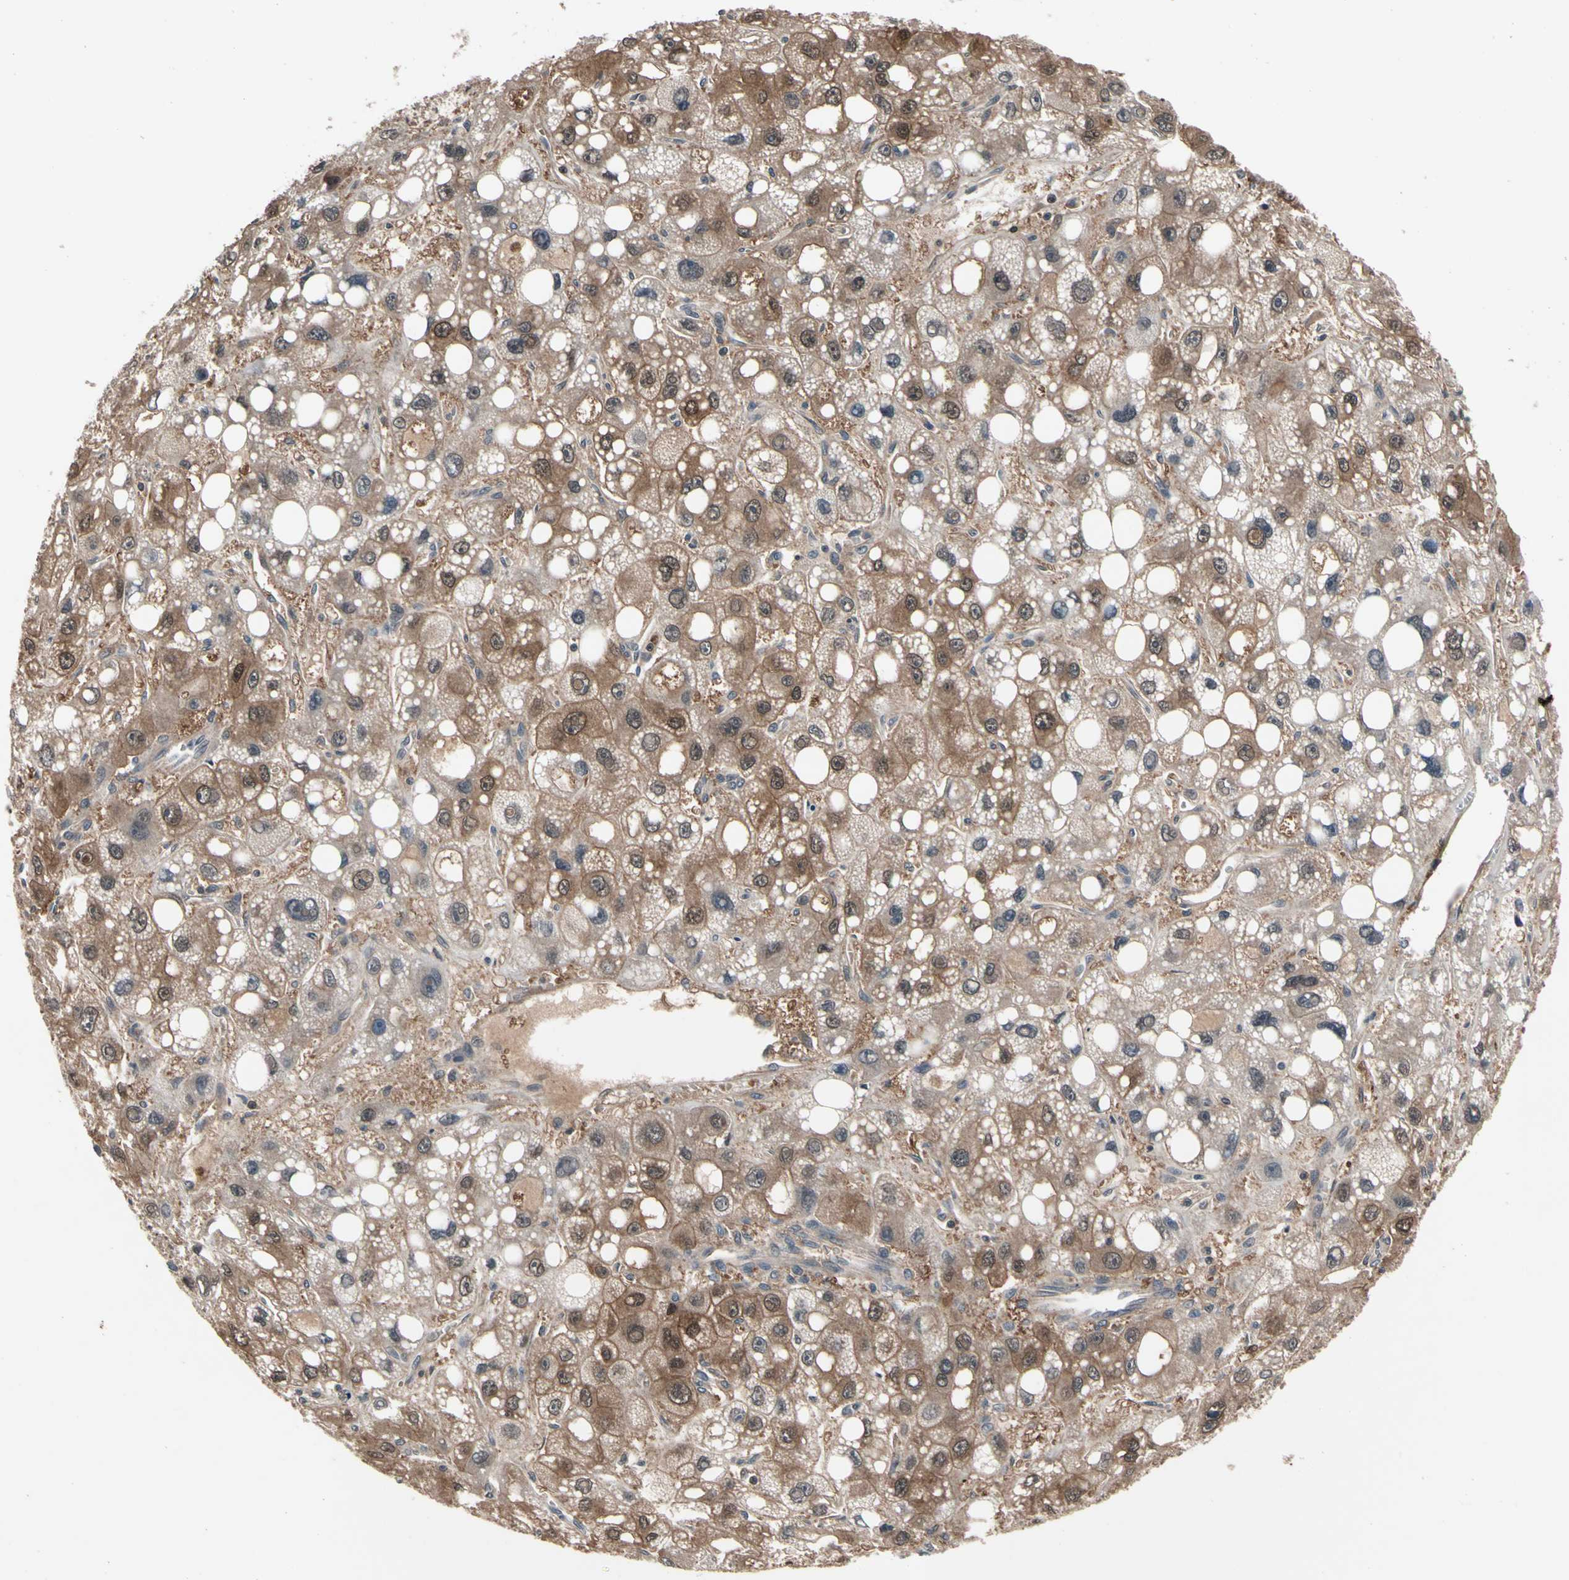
{"staining": {"intensity": "moderate", "quantity": "25%-75%", "location": "cytoplasmic/membranous,nuclear"}, "tissue": "liver cancer", "cell_type": "Tumor cells", "image_type": "cancer", "snomed": [{"axis": "morphology", "description": "Carcinoma, Hepatocellular, NOS"}, {"axis": "topography", "description": "Liver"}], "caption": "Protein staining demonstrates moderate cytoplasmic/membranous and nuclear expression in about 25%-75% of tumor cells in liver cancer (hepatocellular carcinoma).", "gene": "PRDX6", "patient": {"sex": "male", "age": 55}}